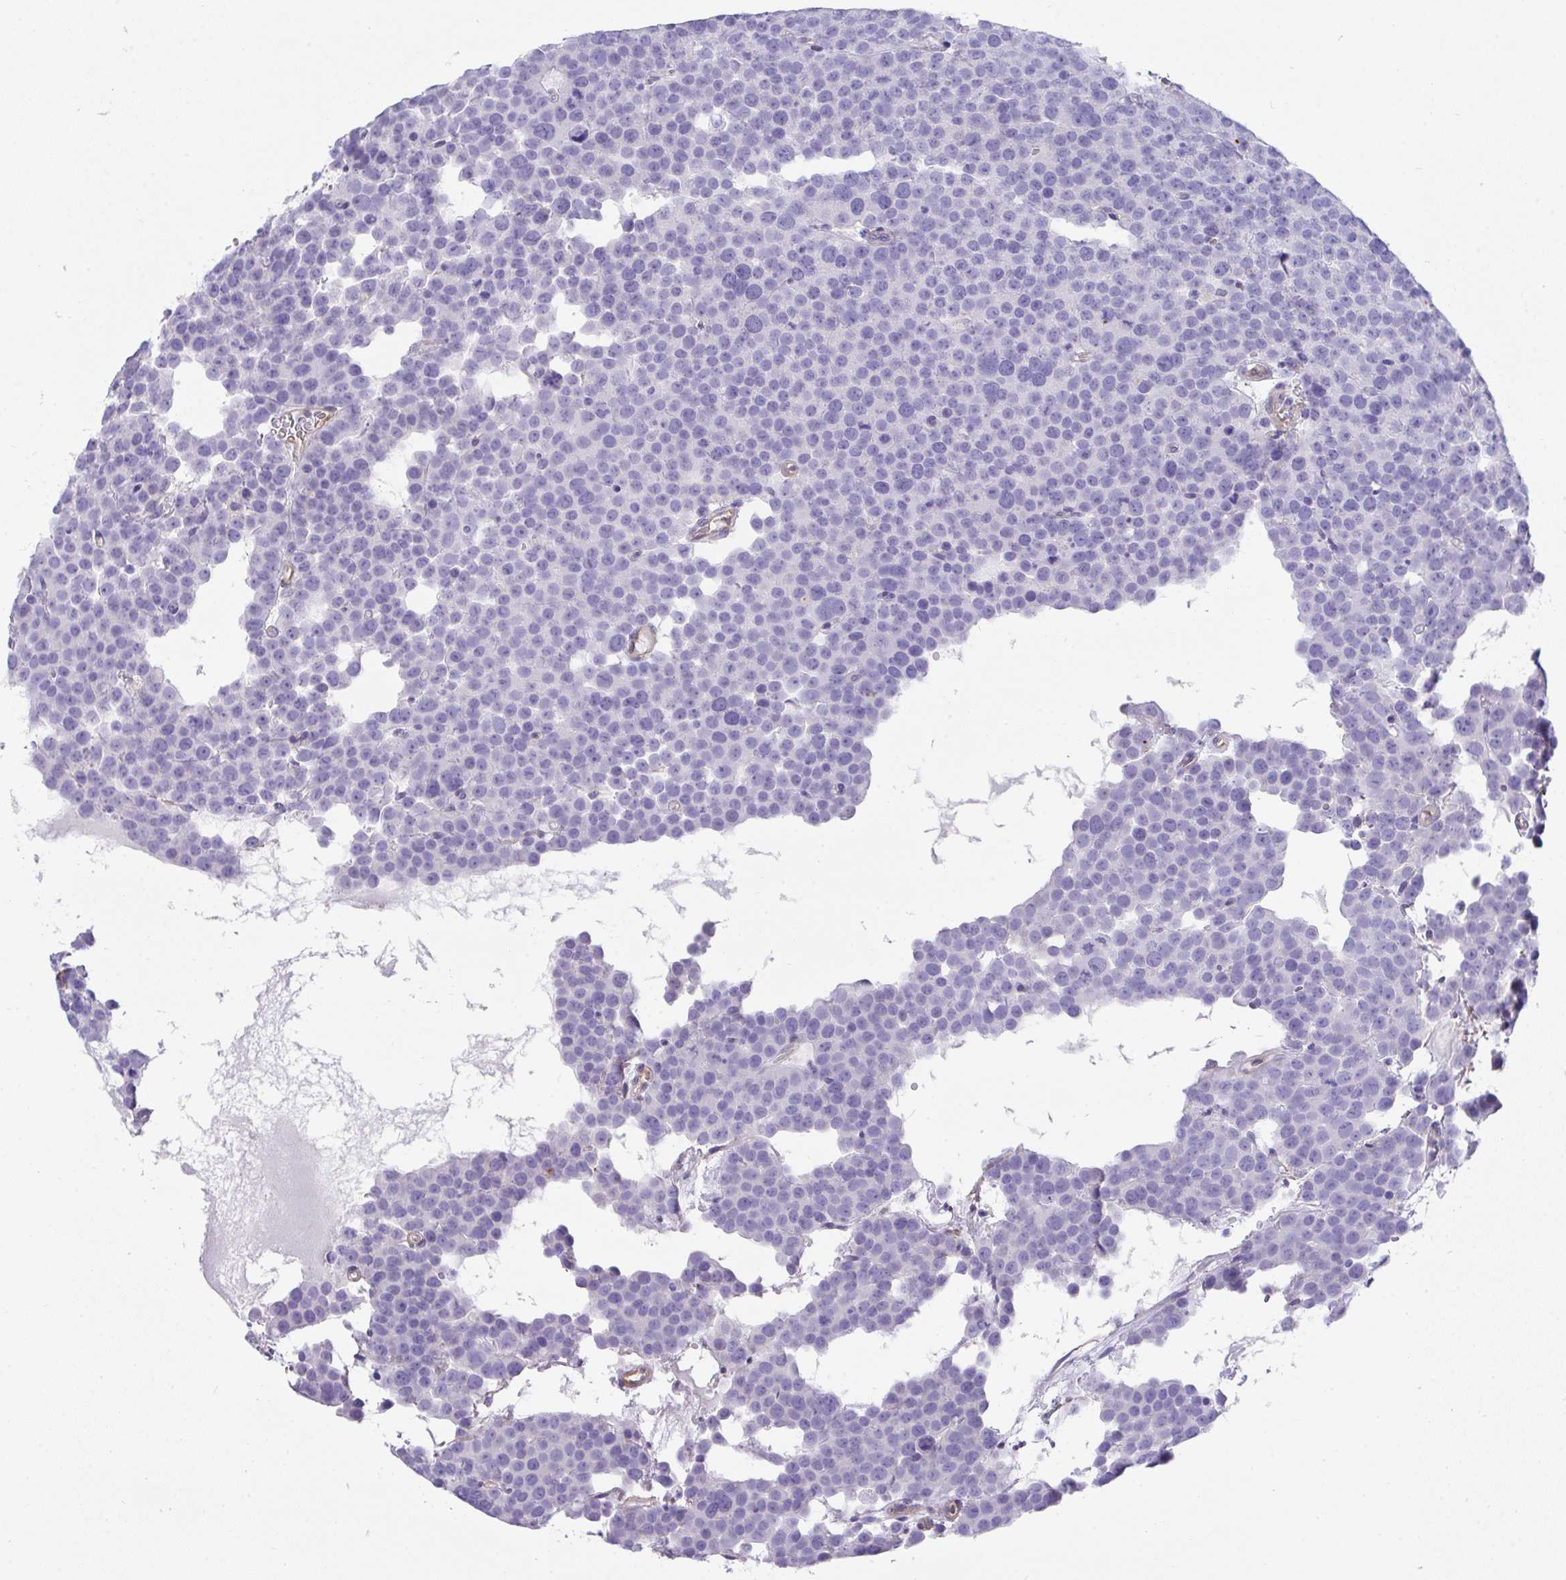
{"staining": {"intensity": "negative", "quantity": "none", "location": "none"}, "tissue": "testis cancer", "cell_type": "Tumor cells", "image_type": "cancer", "snomed": [{"axis": "morphology", "description": "Seminoma, NOS"}, {"axis": "topography", "description": "Testis"}], "caption": "Tumor cells are negative for brown protein staining in testis cancer (seminoma).", "gene": "TNFAIP8", "patient": {"sex": "male", "age": 71}}